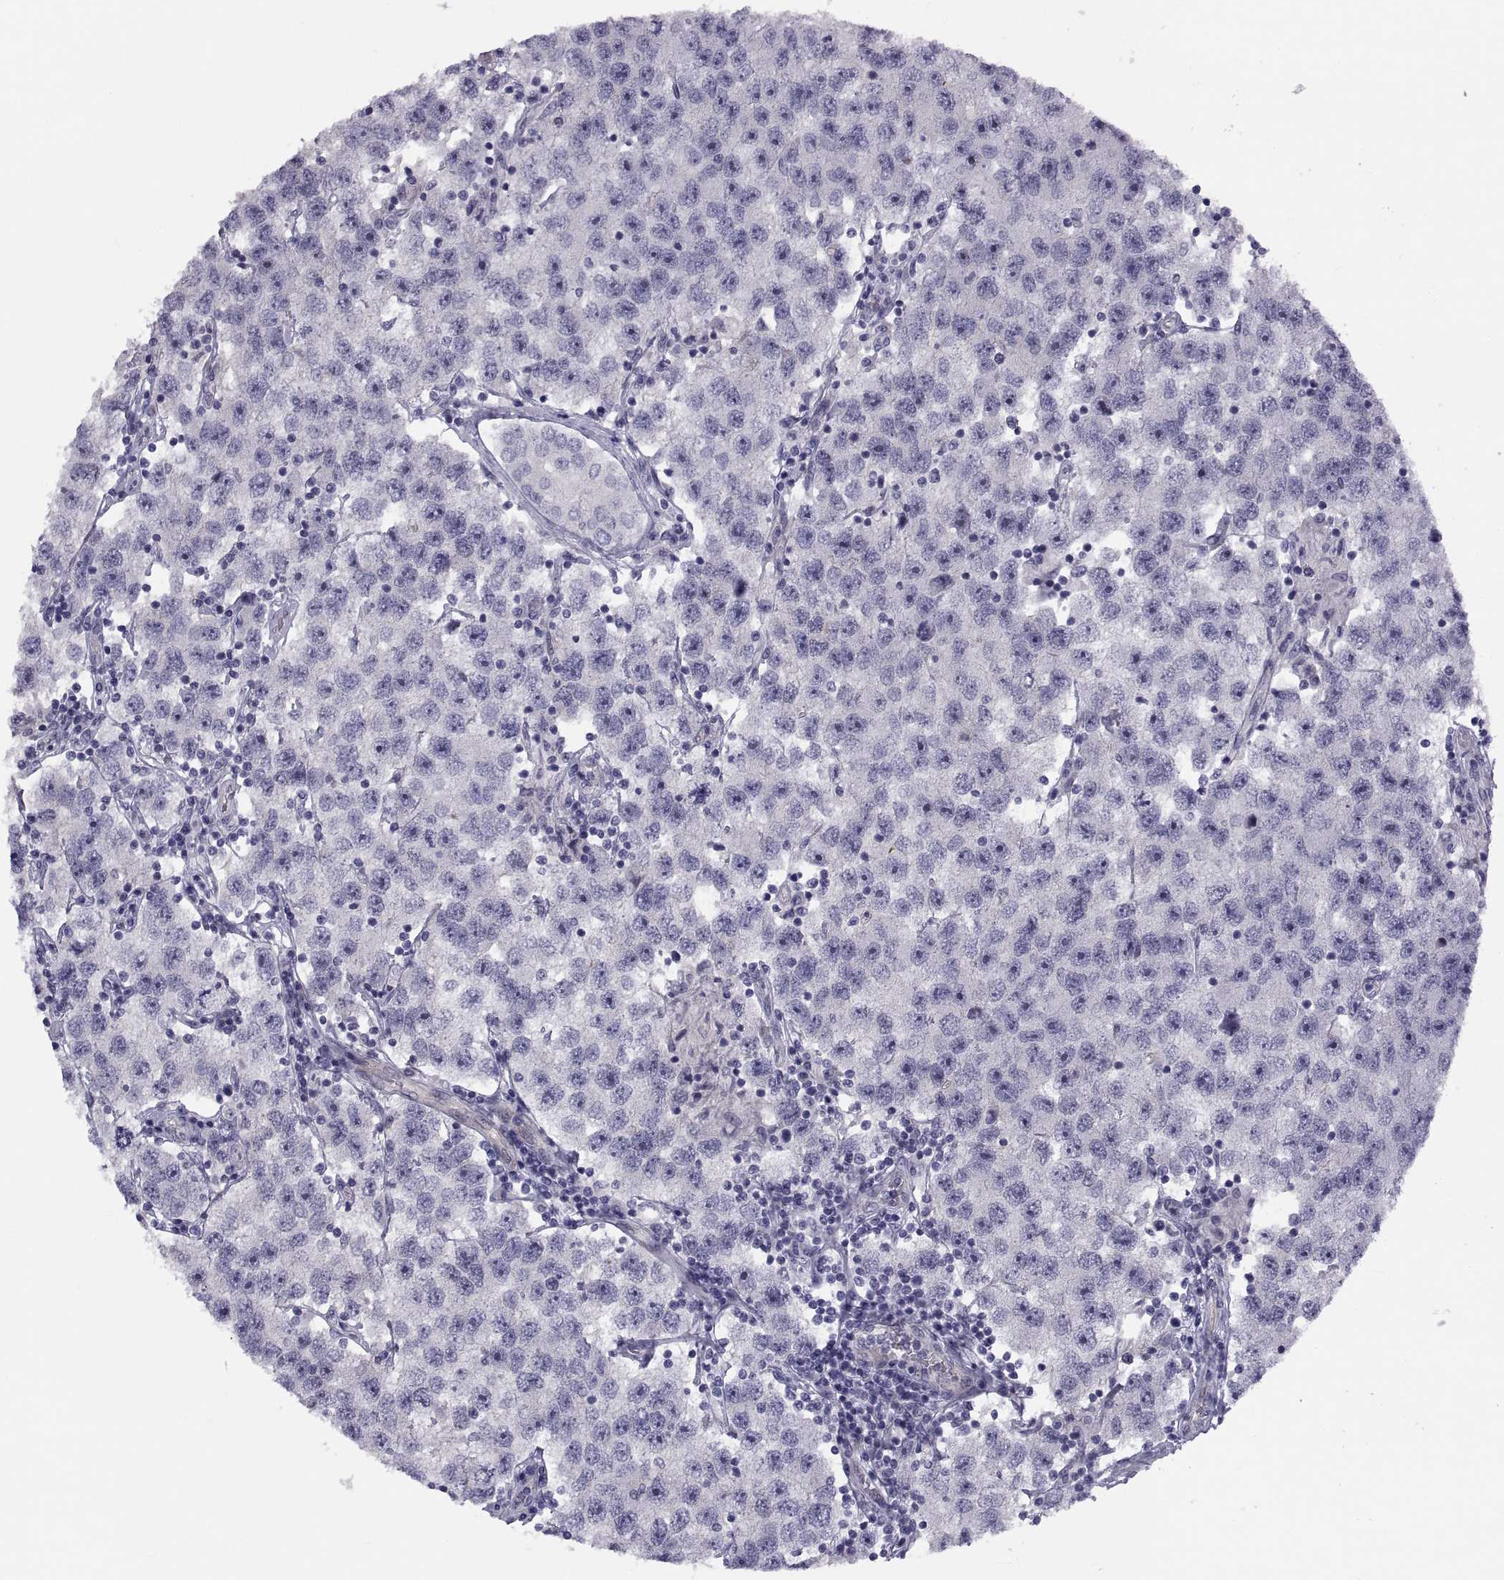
{"staining": {"intensity": "negative", "quantity": "none", "location": "none"}, "tissue": "testis cancer", "cell_type": "Tumor cells", "image_type": "cancer", "snomed": [{"axis": "morphology", "description": "Seminoma, NOS"}, {"axis": "topography", "description": "Testis"}], "caption": "Immunohistochemical staining of seminoma (testis) reveals no significant staining in tumor cells.", "gene": "TMEM158", "patient": {"sex": "male", "age": 26}}